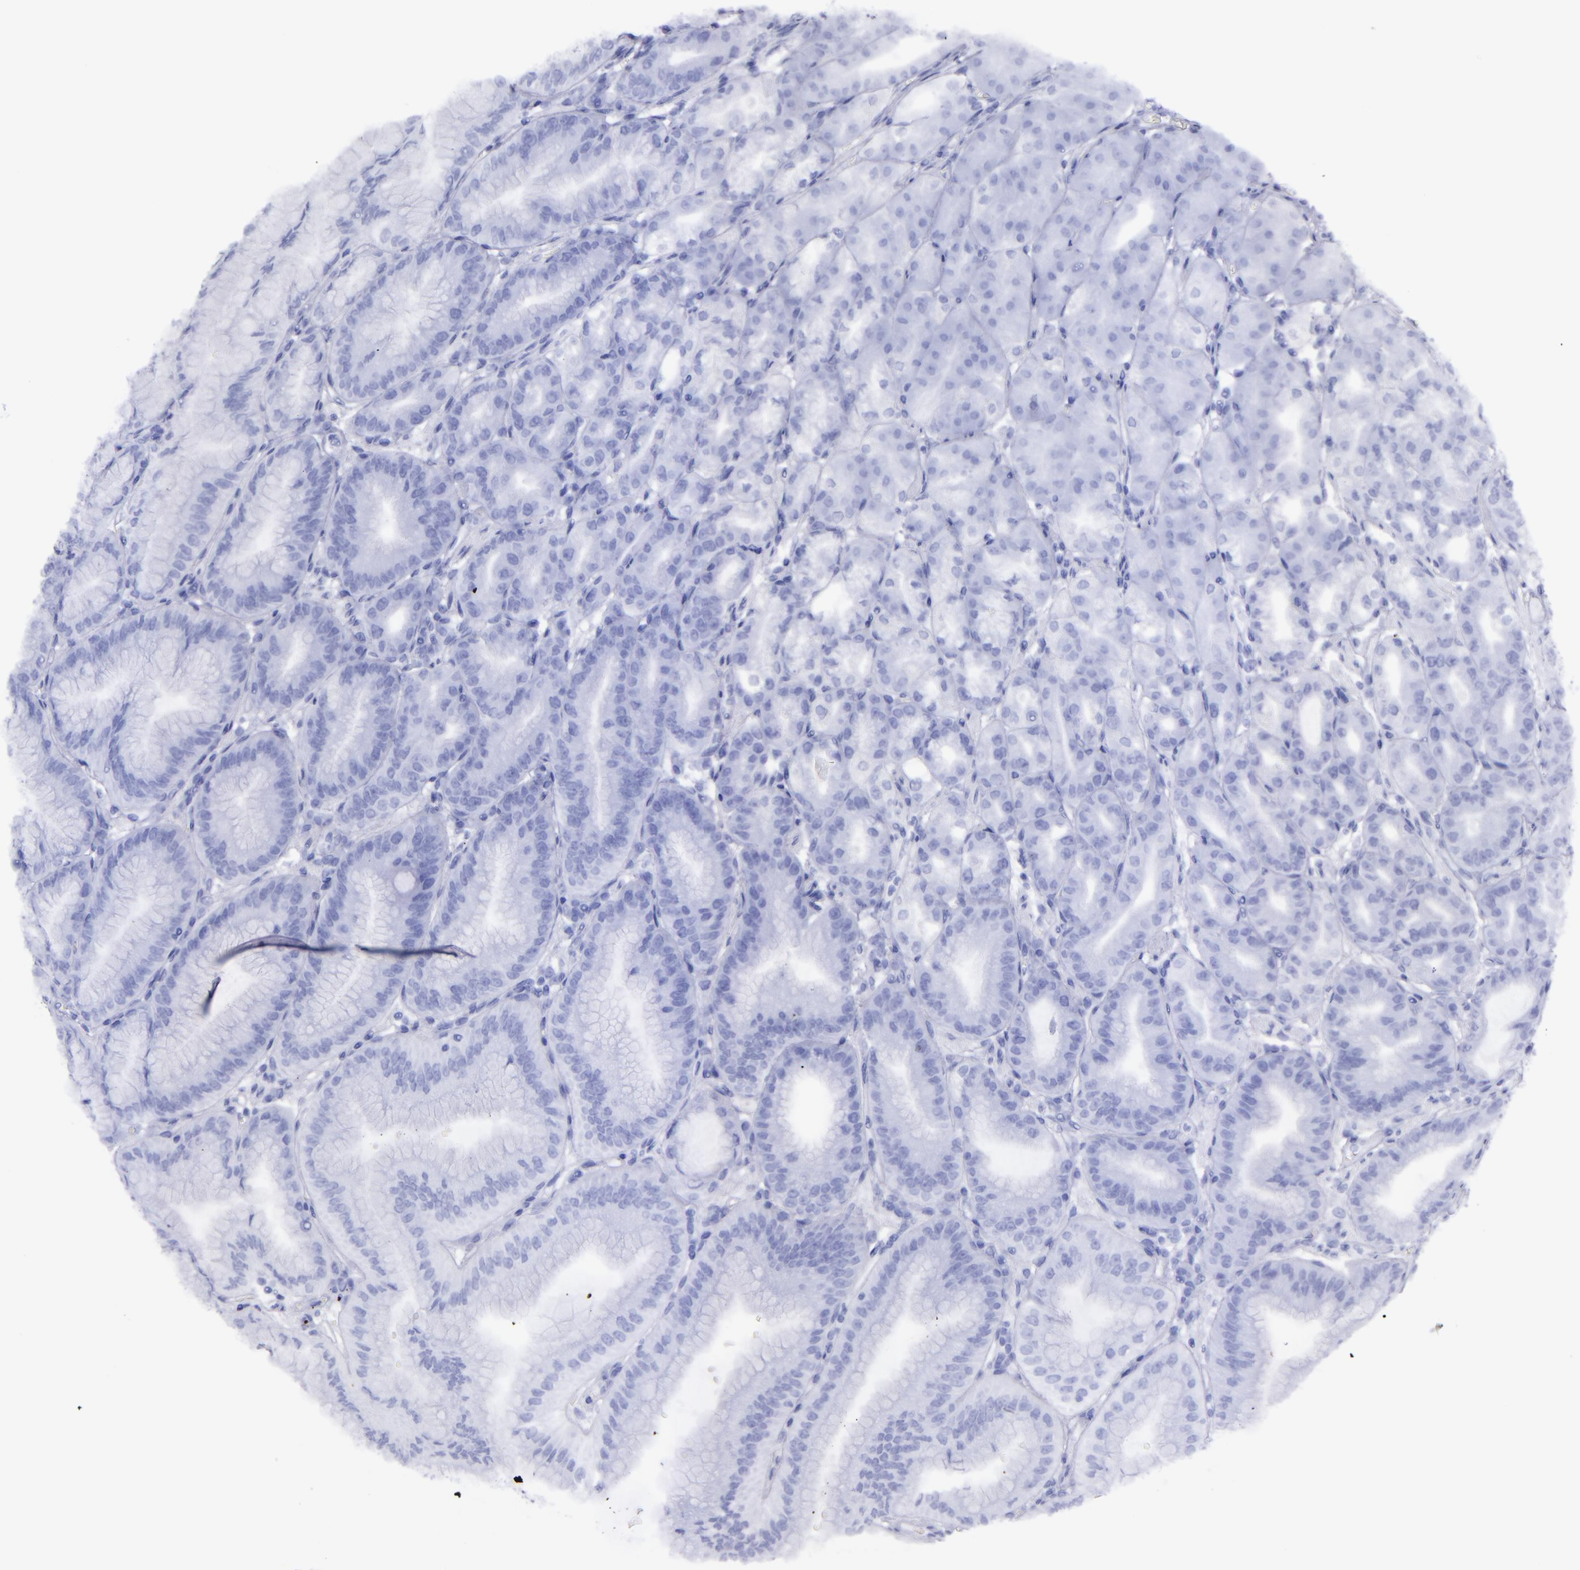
{"staining": {"intensity": "negative", "quantity": "none", "location": "none"}, "tissue": "stomach", "cell_type": "Glandular cells", "image_type": "normal", "snomed": [{"axis": "morphology", "description": "Normal tissue, NOS"}, {"axis": "topography", "description": "Stomach, lower"}], "caption": "There is no significant expression in glandular cells of stomach. (Immunohistochemistry, brightfield microscopy, high magnification).", "gene": "EFCAB13", "patient": {"sex": "male", "age": 71}}